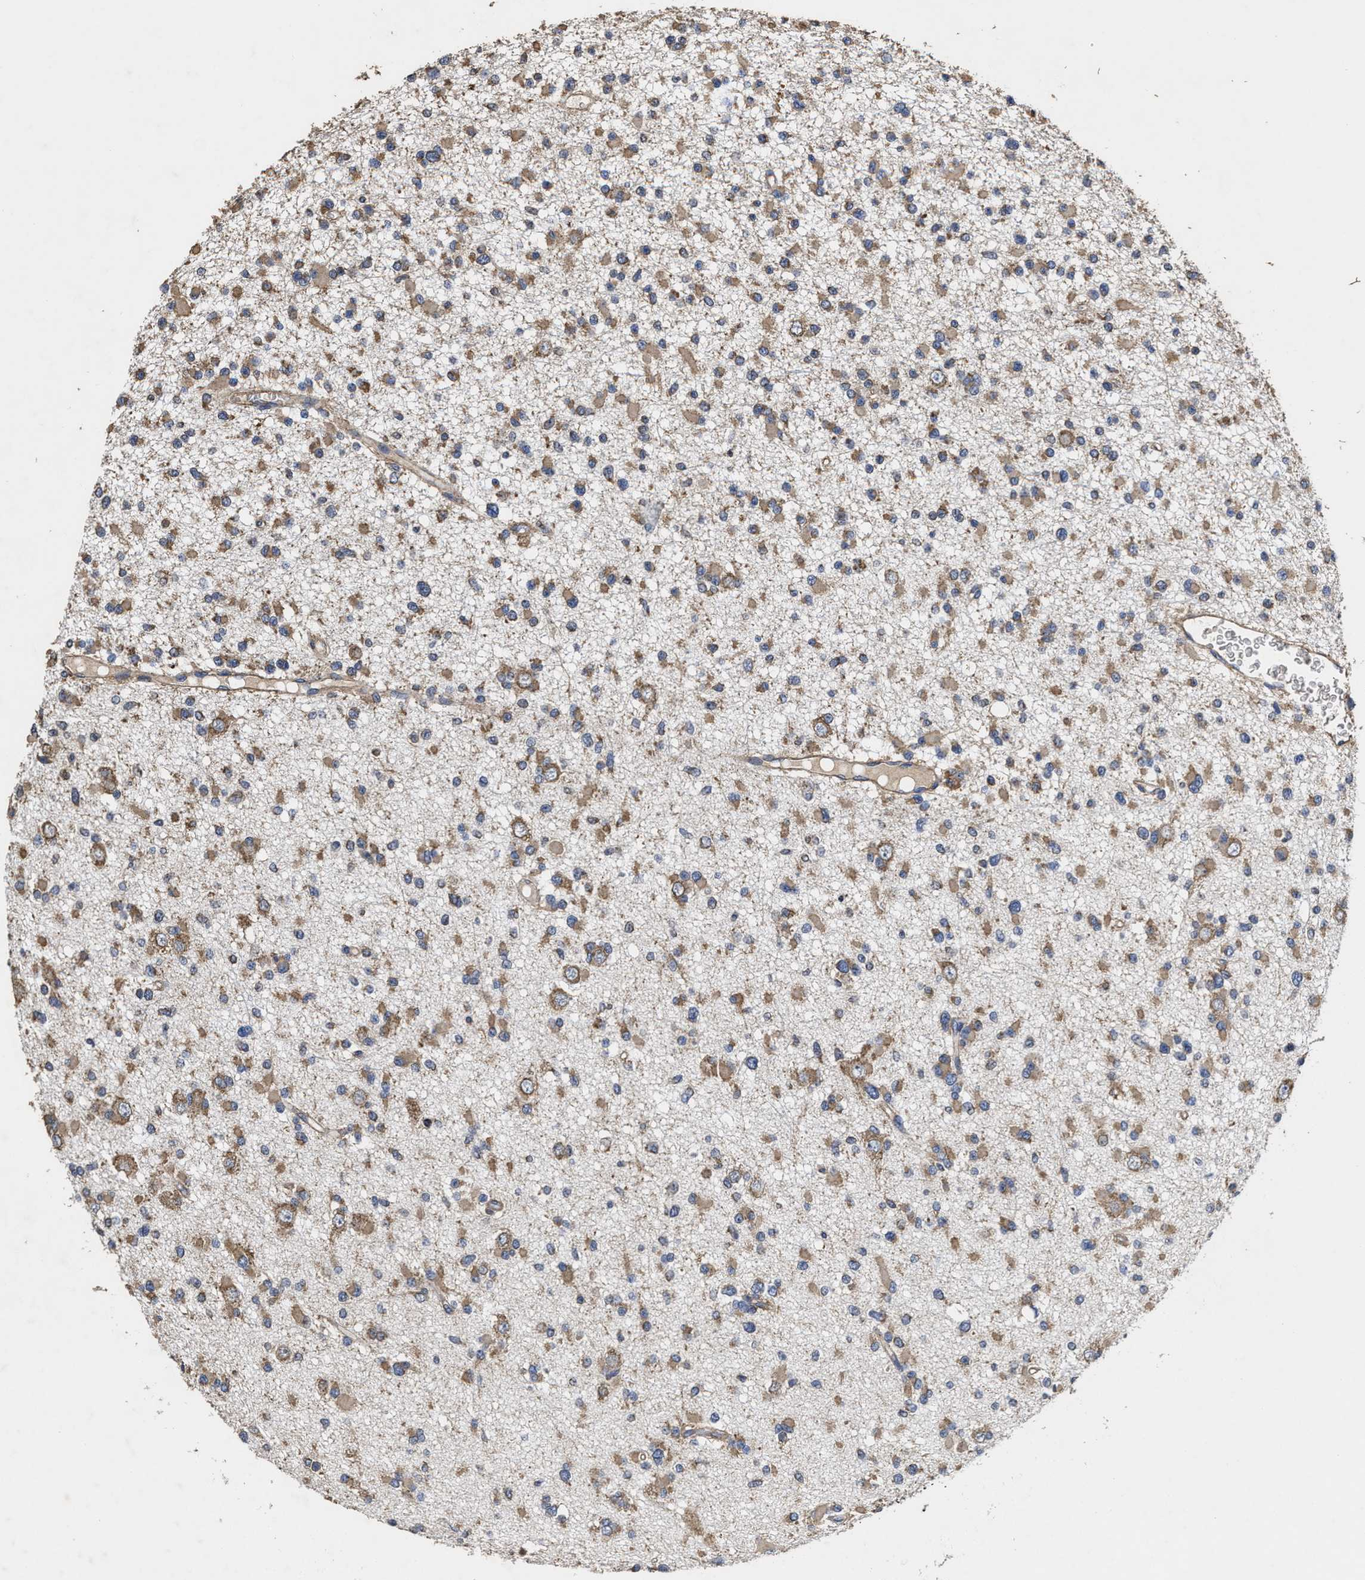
{"staining": {"intensity": "moderate", "quantity": ">75%", "location": "cytoplasmic/membranous"}, "tissue": "glioma", "cell_type": "Tumor cells", "image_type": "cancer", "snomed": [{"axis": "morphology", "description": "Glioma, malignant, Low grade"}, {"axis": "topography", "description": "Brain"}], "caption": "A photomicrograph showing moderate cytoplasmic/membranous positivity in approximately >75% of tumor cells in malignant glioma (low-grade), as visualized by brown immunohistochemical staining.", "gene": "SFXN4", "patient": {"sex": "female", "age": 22}}